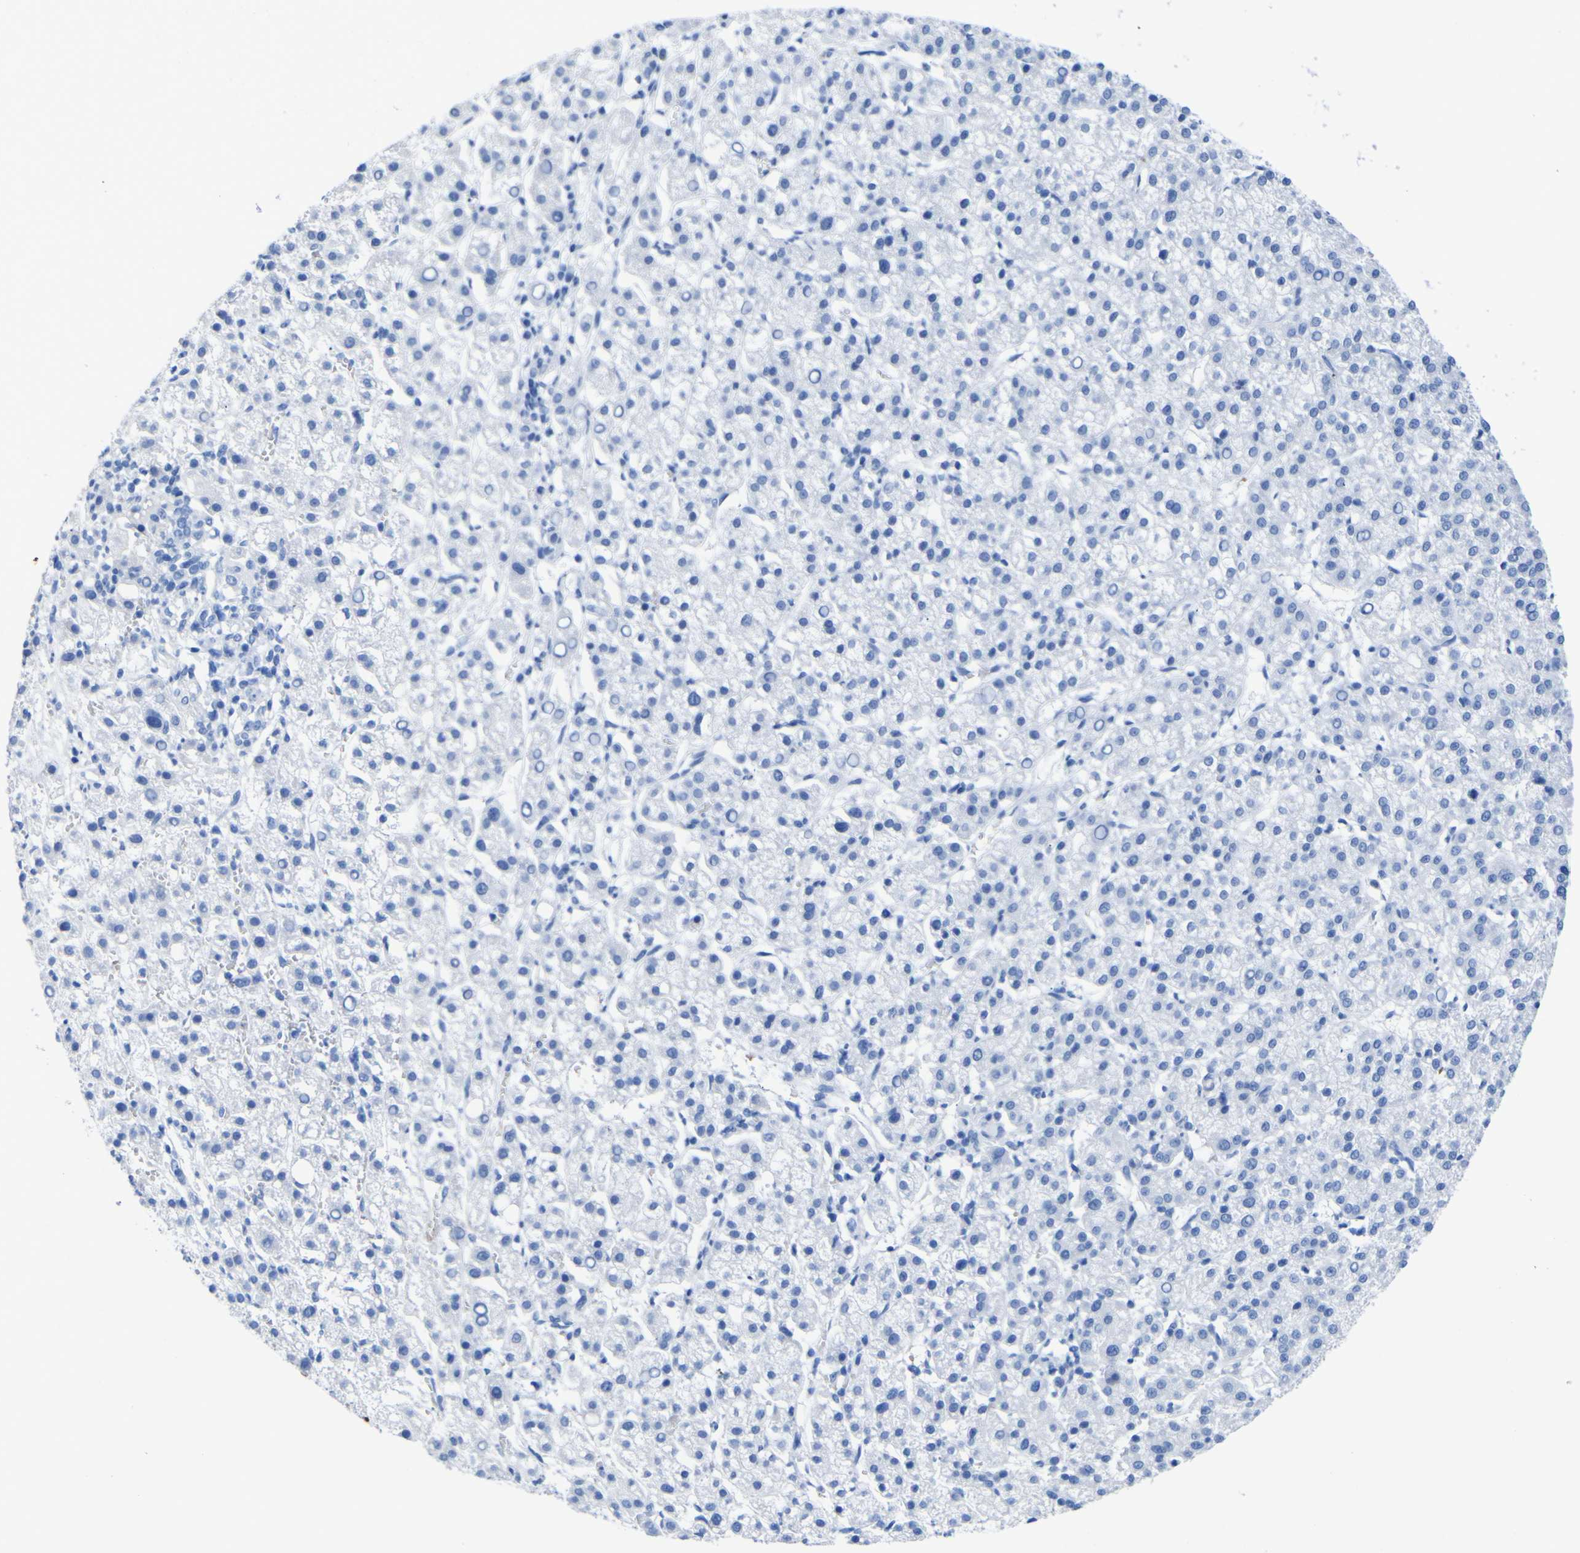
{"staining": {"intensity": "negative", "quantity": "none", "location": "none"}, "tissue": "liver cancer", "cell_type": "Tumor cells", "image_type": "cancer", "snomed": [{"axis": "morphology", "description": "Carcinoma, Hepatocellular, NOS"}, {"axis": "topography", "description": "Liver"}], "caption": "High magnification brightfield microscopy of liver cancer stained with DAB (3,3'-diaminobenzidine) (brown) and counterstained with hematoxylin (blue): tumor cells show no significant positivity.", "gene": "DACH1", "patient": {"sex": "female", "age": 58}}